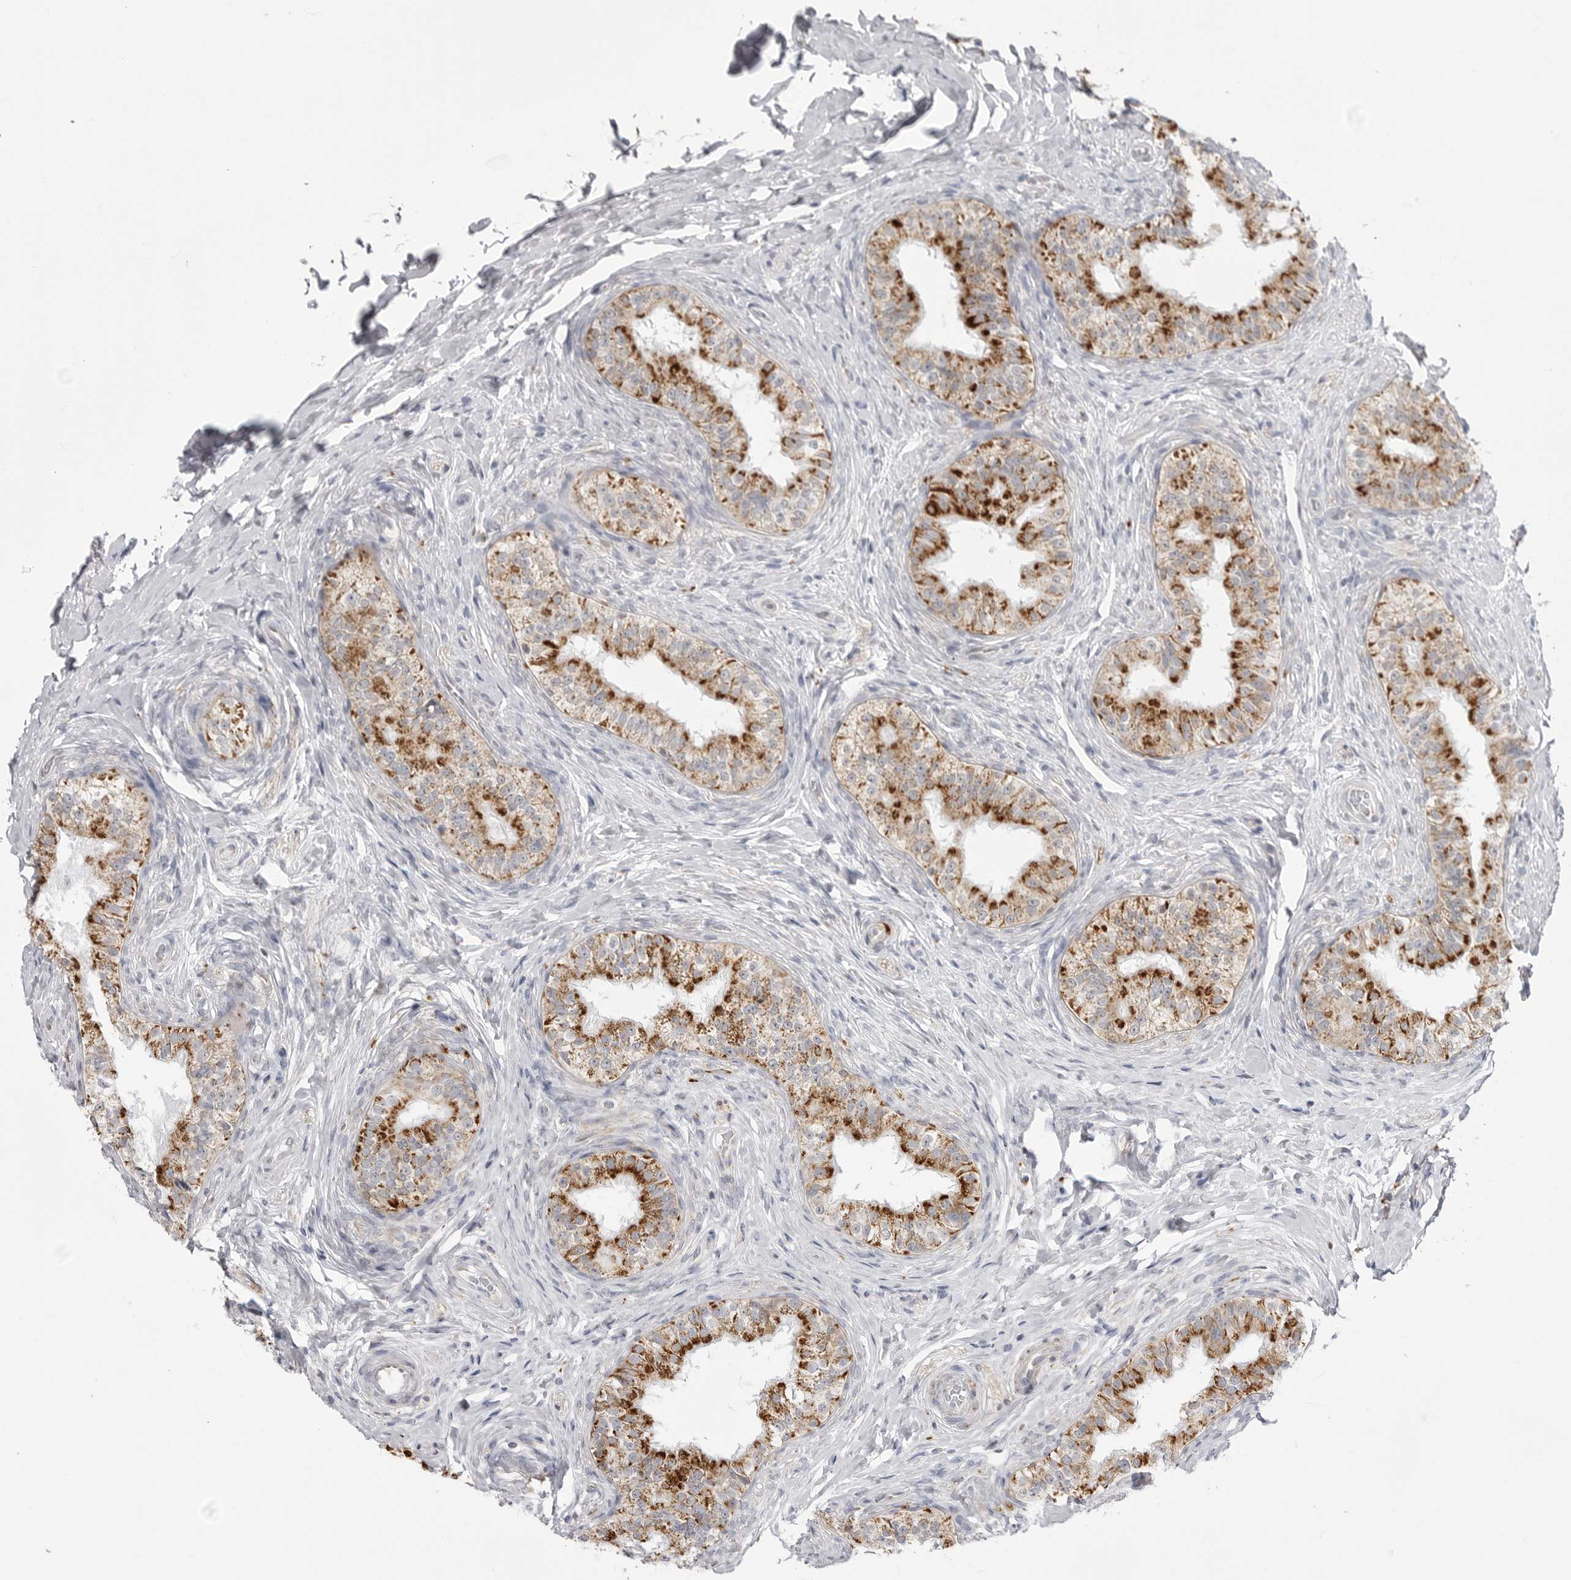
{"staining": {"intensity": "strong", "quantity": "25%-75%", "location": "cytoplasmic/membranous"}, "tissue": "epididymis", "cell_type": "Glandular cells", "image_type": "normal", "snomed": [{"axis": "morphology", "description": "Normal tissue, NOS"}, {"axis": "topography", "description": "Epididymis"}], "caption": "Protein expression analysis of unremarkable epididymis demonstrates strong cytoplasmic/membranous positivity in about 25%-75% of glandular cells. The protein of interest is stained brown, and the nuclei are stained in blue (DAB (3,3'-diaminobenzidine) IHC with brightfield microscopy, high magnification).", "gene": "FH", "patient": {"sex": "male", "age": 49}}